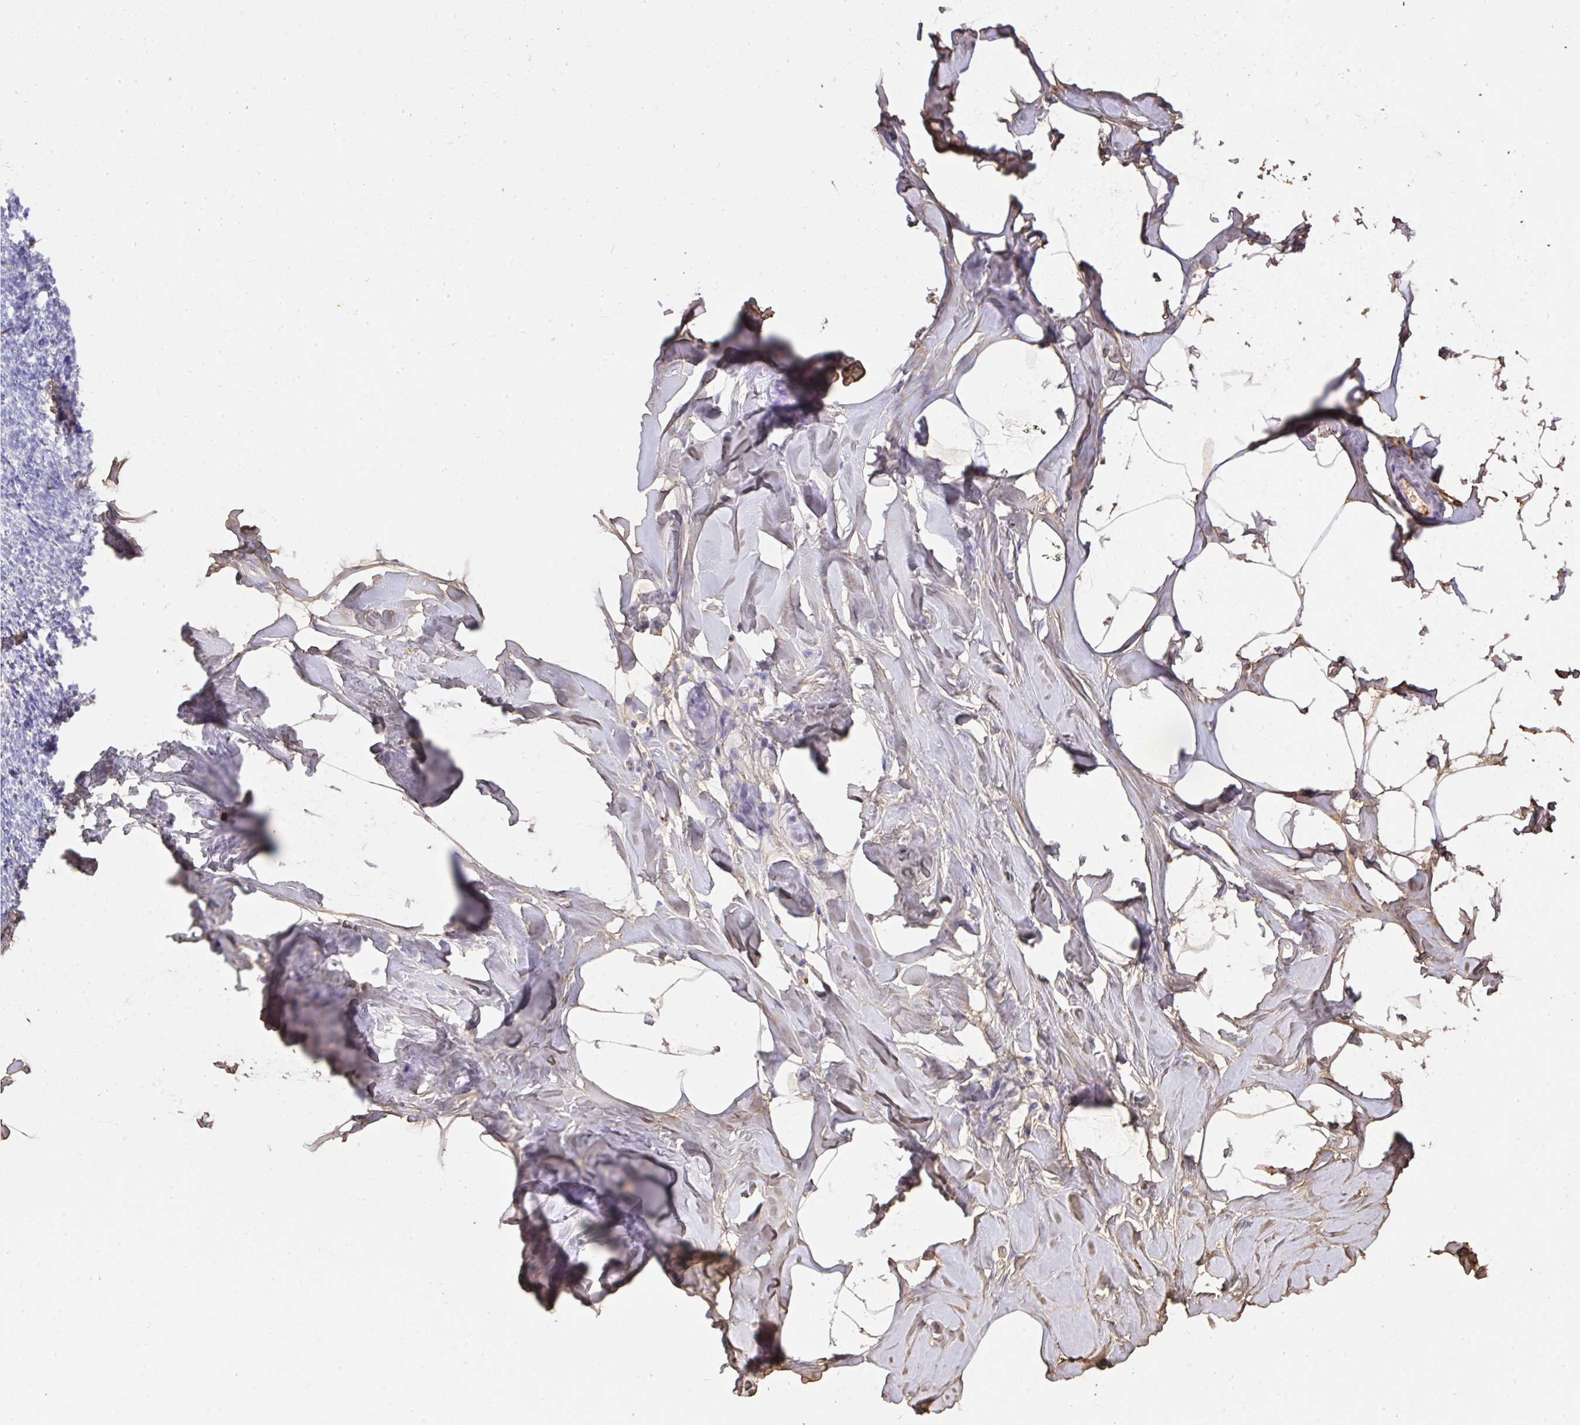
{"staining": {"intensity": "negative", "quantity": "none", "location": "none"}, "tissue": "breast", "cell_type": "Adipocytes", "image_type": "normal", "snomed": [{"axis": "morphology", "description": "Normal tissue, NOS"}, {"axis": "topography", "description": "Breast"}], "caption": "IHC of unremarkable breast displays no staining in adipocytes.", "gene": "SMYD5", "patient": {"sex": "female", "age": 32}}